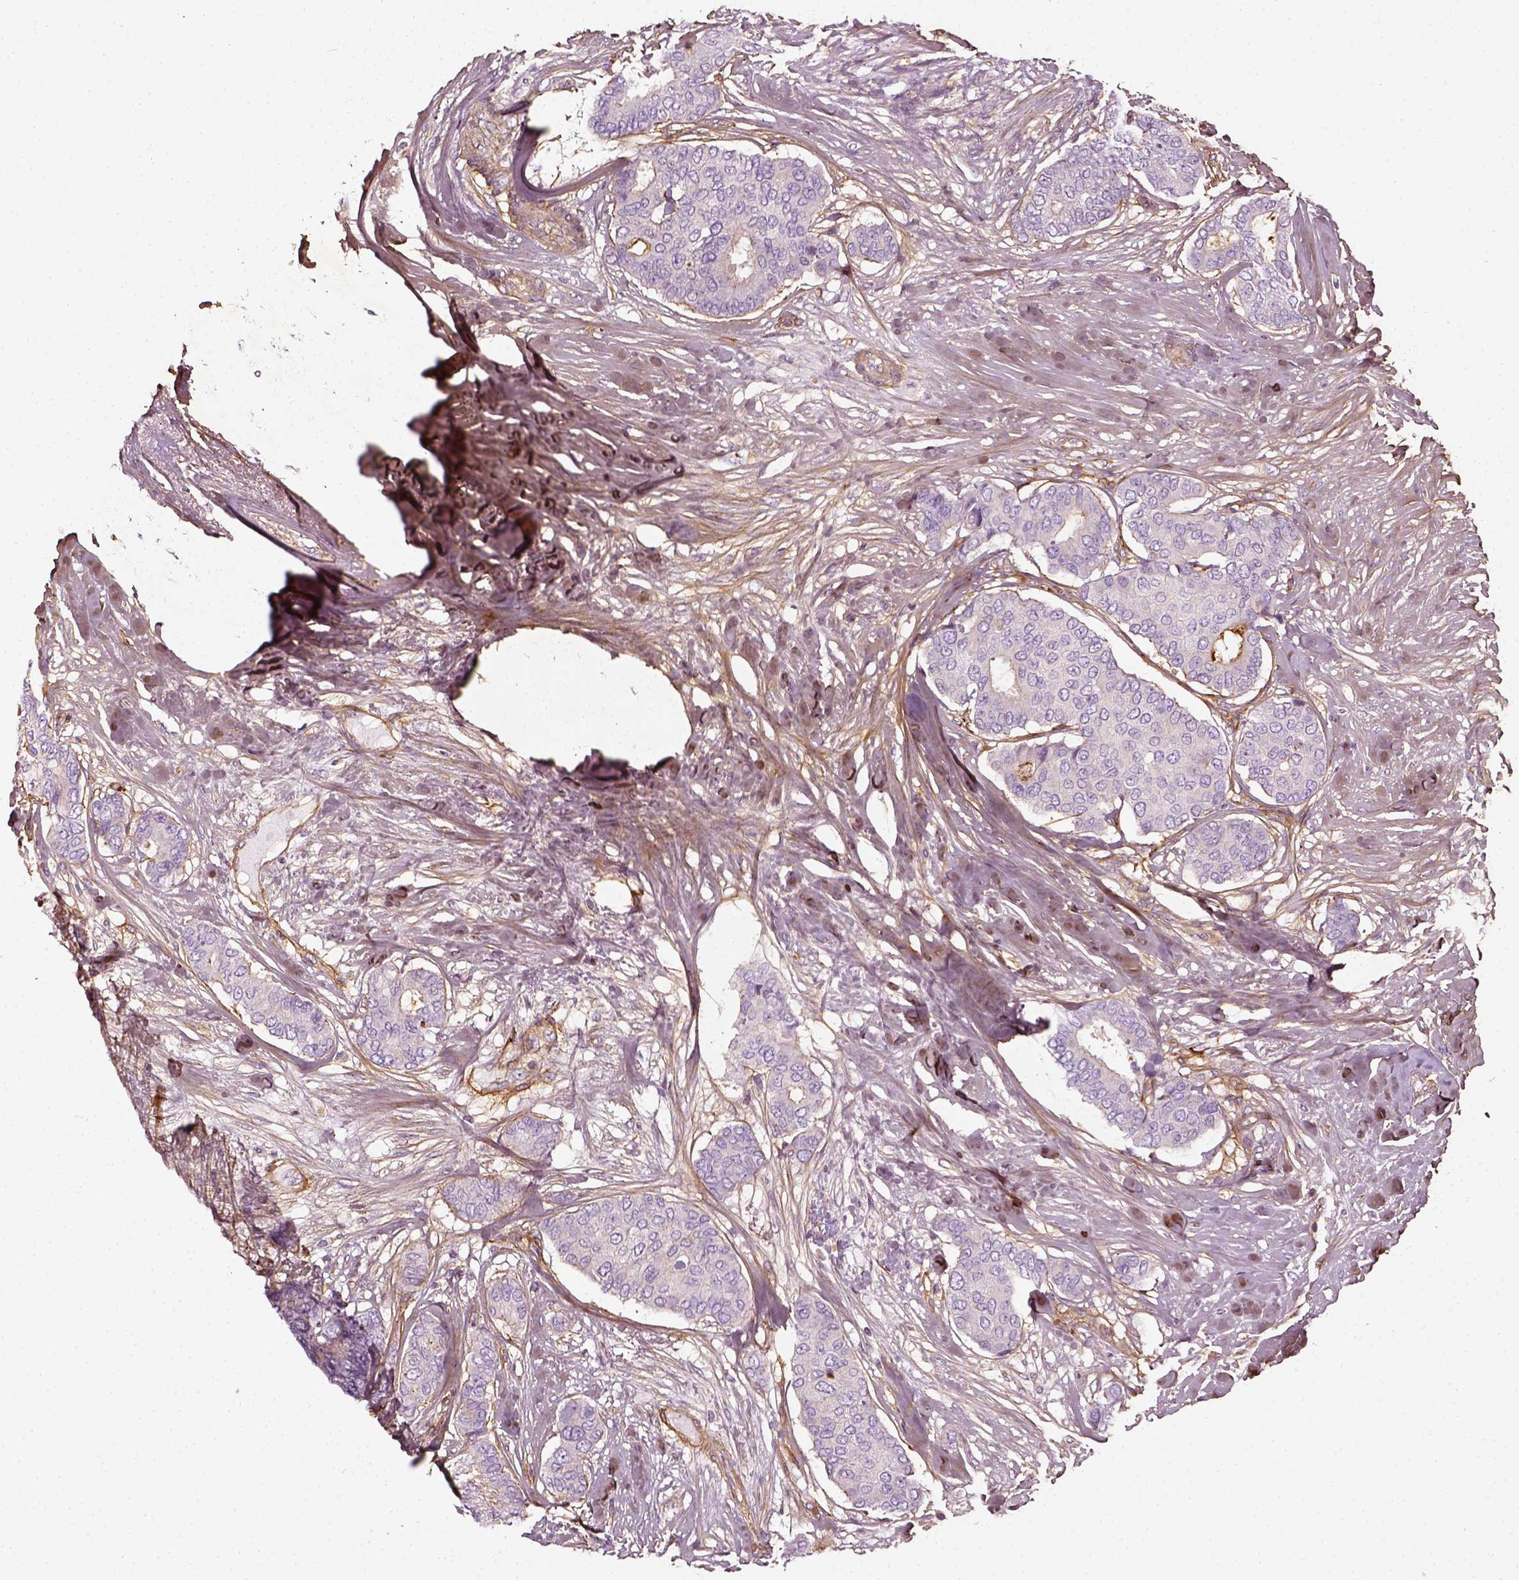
{"staining": {"intensity": "negative", "quantity": "none", "location": "none"}, "tissue": "breast cancer", "cell_type": "Tumor cells", "image_type": "cancer", "snomed": [{"axis": "morphology", "description": "Duct carcinoma"}, {"axis": "topography", "description": "Breast"}], "caption": "High magnification brightfield microscopy of intraductal carcinoma (breast) stained with DAB (3,3'-diaminobenzidine) (brown) and counterstained with hematoxylin (blue): tumor cells show no significant staining. (DAB (3,3'-diaminobenzidine) immunohistochemistry with hematoxylin counter stain).", "gene": "COL6A2", "patient": {"sex": "female", "age": 75}}